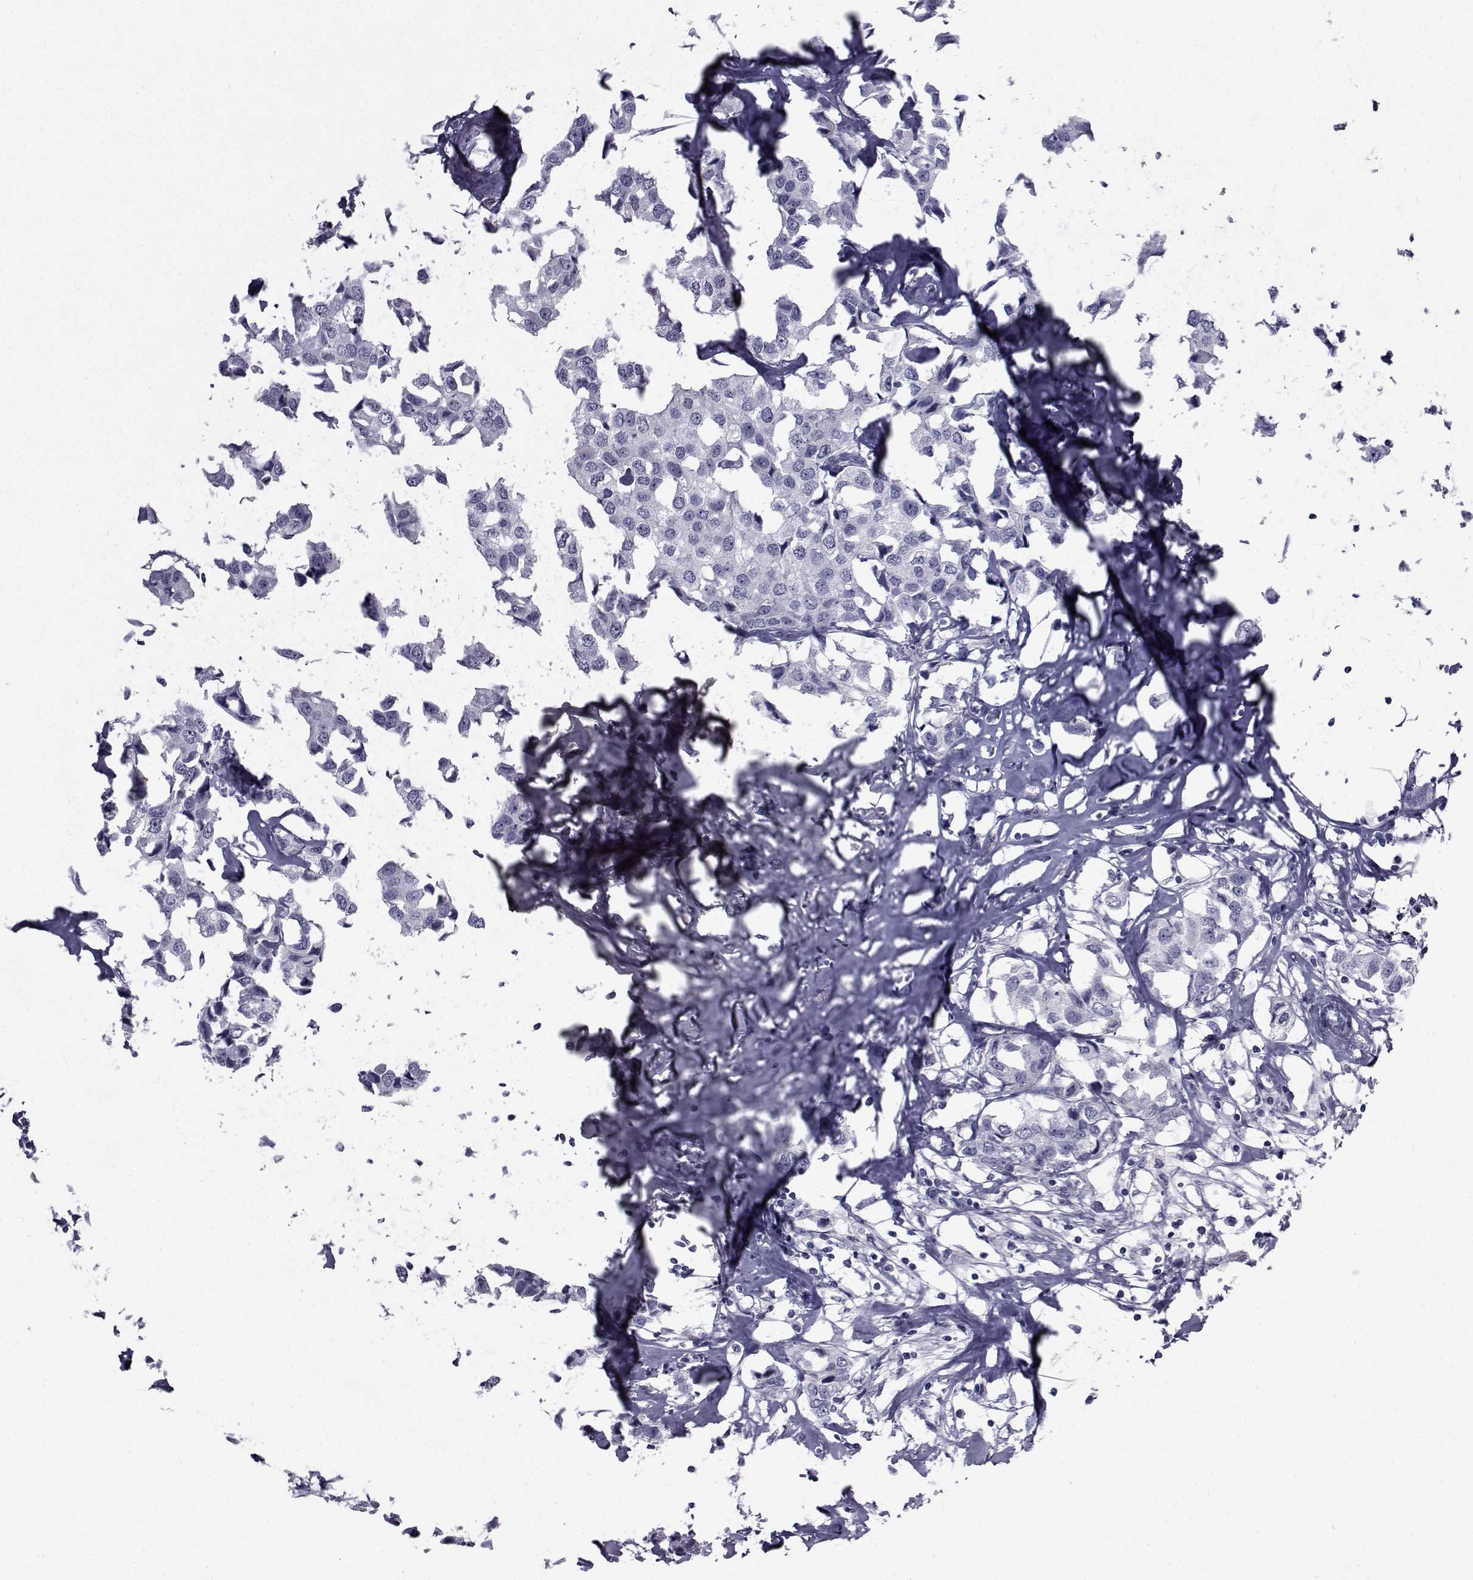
{"staining": {"intensity": "negative", "quantity": "none", "location": "none"}, "tissue": "breast cancer", "cell_type": "Tumor cells", "image_type": "cancer", "snomed": [{"axis": "morphology", "description": "Duct carcinoma"}, {"axis": "topography", "description": "Breast"}], "caption": "Immunohistochemistry image of neoplastic tissue: breast infiltrating ductal carcinoma stained with DAB (3,3'-diaminobenzidine) demonstrates no significant protein expression in tumor cells.", "gene": "PAX2", "patient": {"sex": "female", "age": 80}}